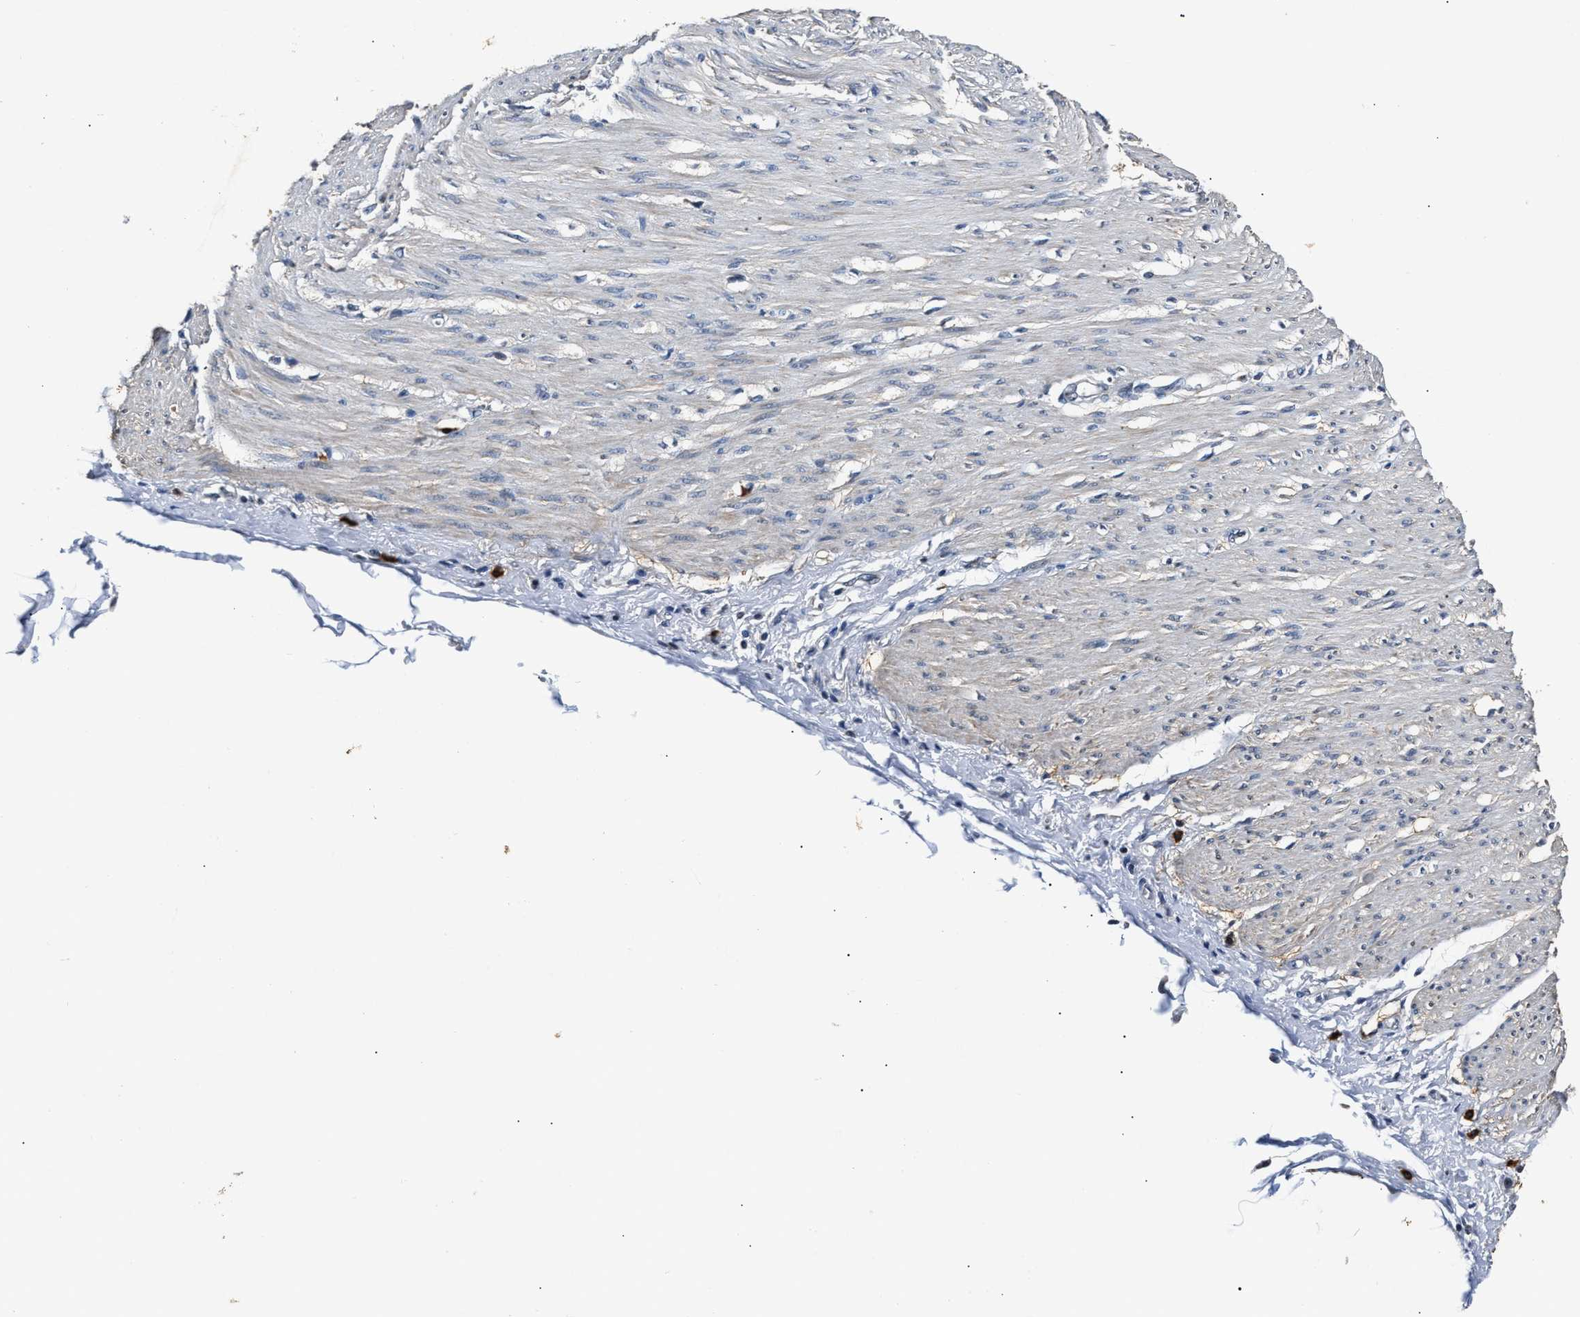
{"staining": {"intensity": "weak", "quantity": ">75%", "location": "cytoplasmic/membranous"}, "tissue": "adipose tissue", "cell_type": "Adipocytes", "image_type": "normal", "snomed": [{"axis": "morphology", "description": "Normal tissue, NOS"}, {"axis": "morphology", "description": "Adenocarcinoma, NOS"}, {"axis": "topography", "description": "Colon"}, {"axis": "topography", "description": "Peripheral nerve tissue"}], "caption": "Protein analysis of unremarkable adipose tissue exhibits weak cytoplasmic/membranous positivity in about >75% of adipocytes.", "gene": "NSUN5", "patient": {"sex": "male", "age": 14}}